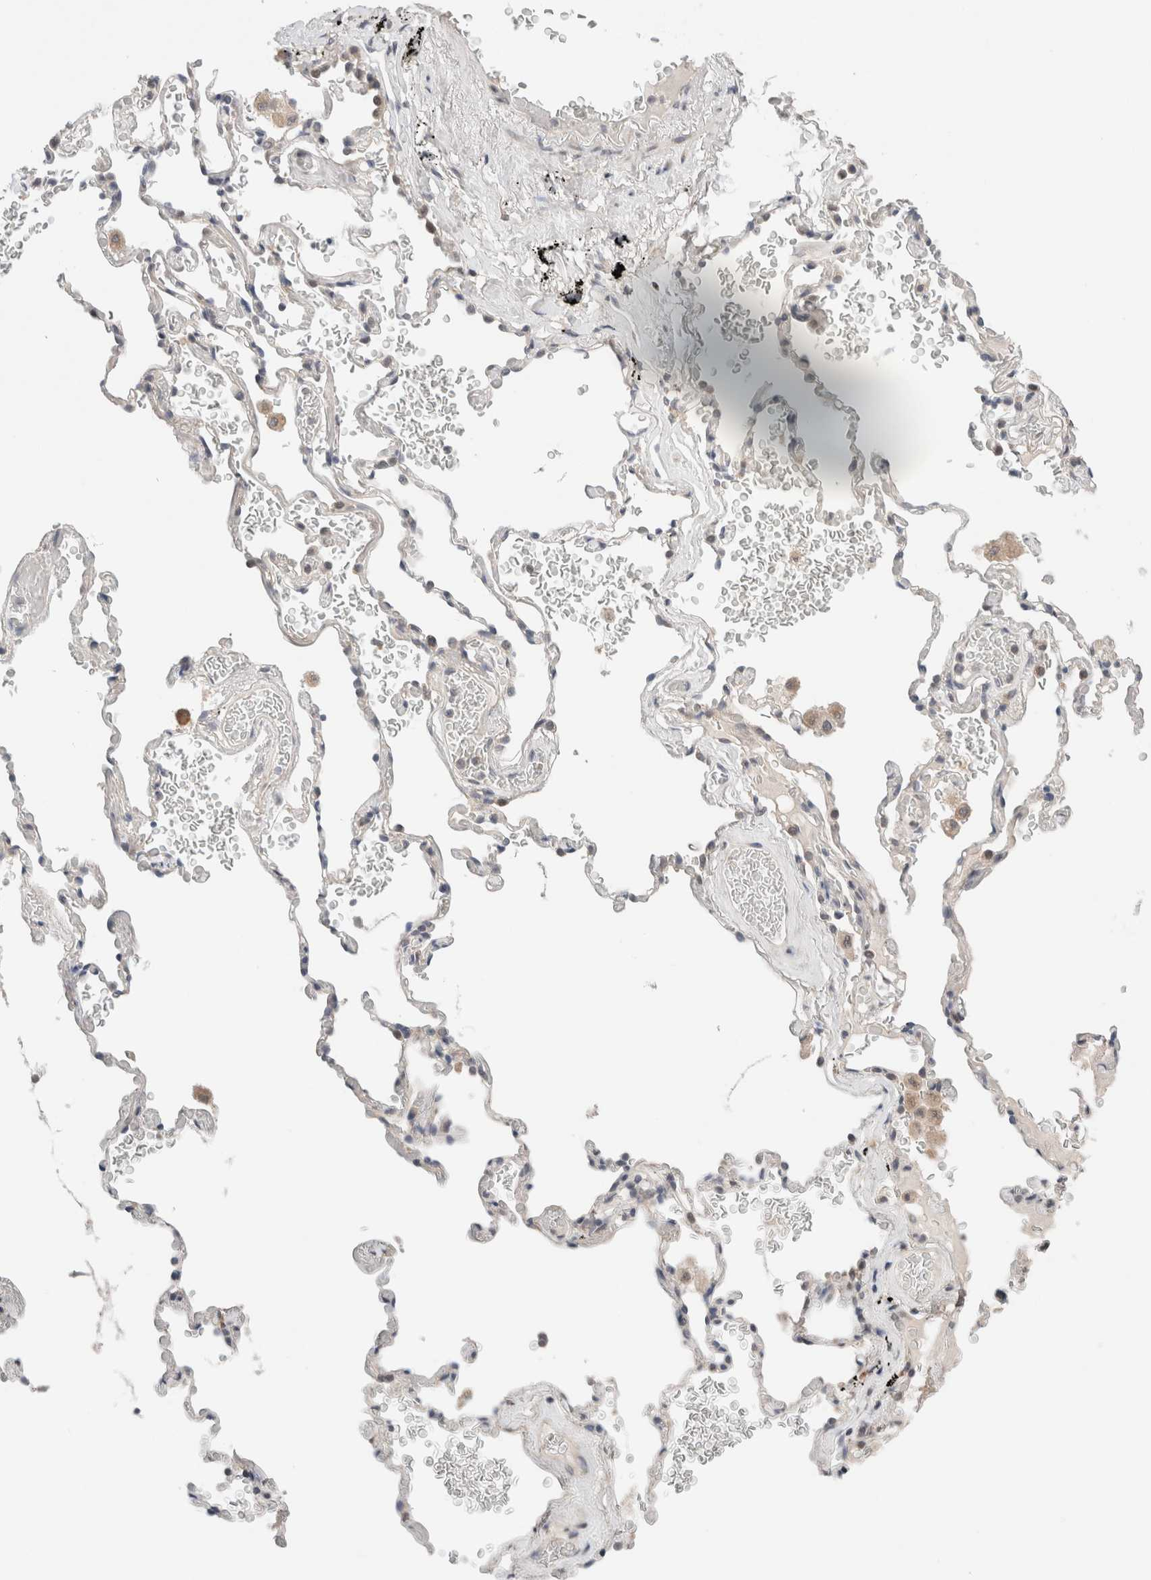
{"staining": {"intensity": "moderate", "quantity": ">75%", "location": "cytoplasmic/membranous"}, "tissue": "adipose tissue", "cell_type": "Adipocytes", "image_type": "normal", "snomed": [{"axis": "morphology", "description": "Normal tissue, NOS"}, {"axis": "topography", "description": "Cartilage tissue"}, {"axis": "topography", "description": "Lung"}], "caption": "DAB immunohistochemical staining of normal human adipose tissue exhibits moderate cytoplasmic/membranous protein staining in approximately >75% of adipocytes. Nuclei are stained in blue.", "gene": "ERI3", "patient": {"sex": "female", "age": 77}}